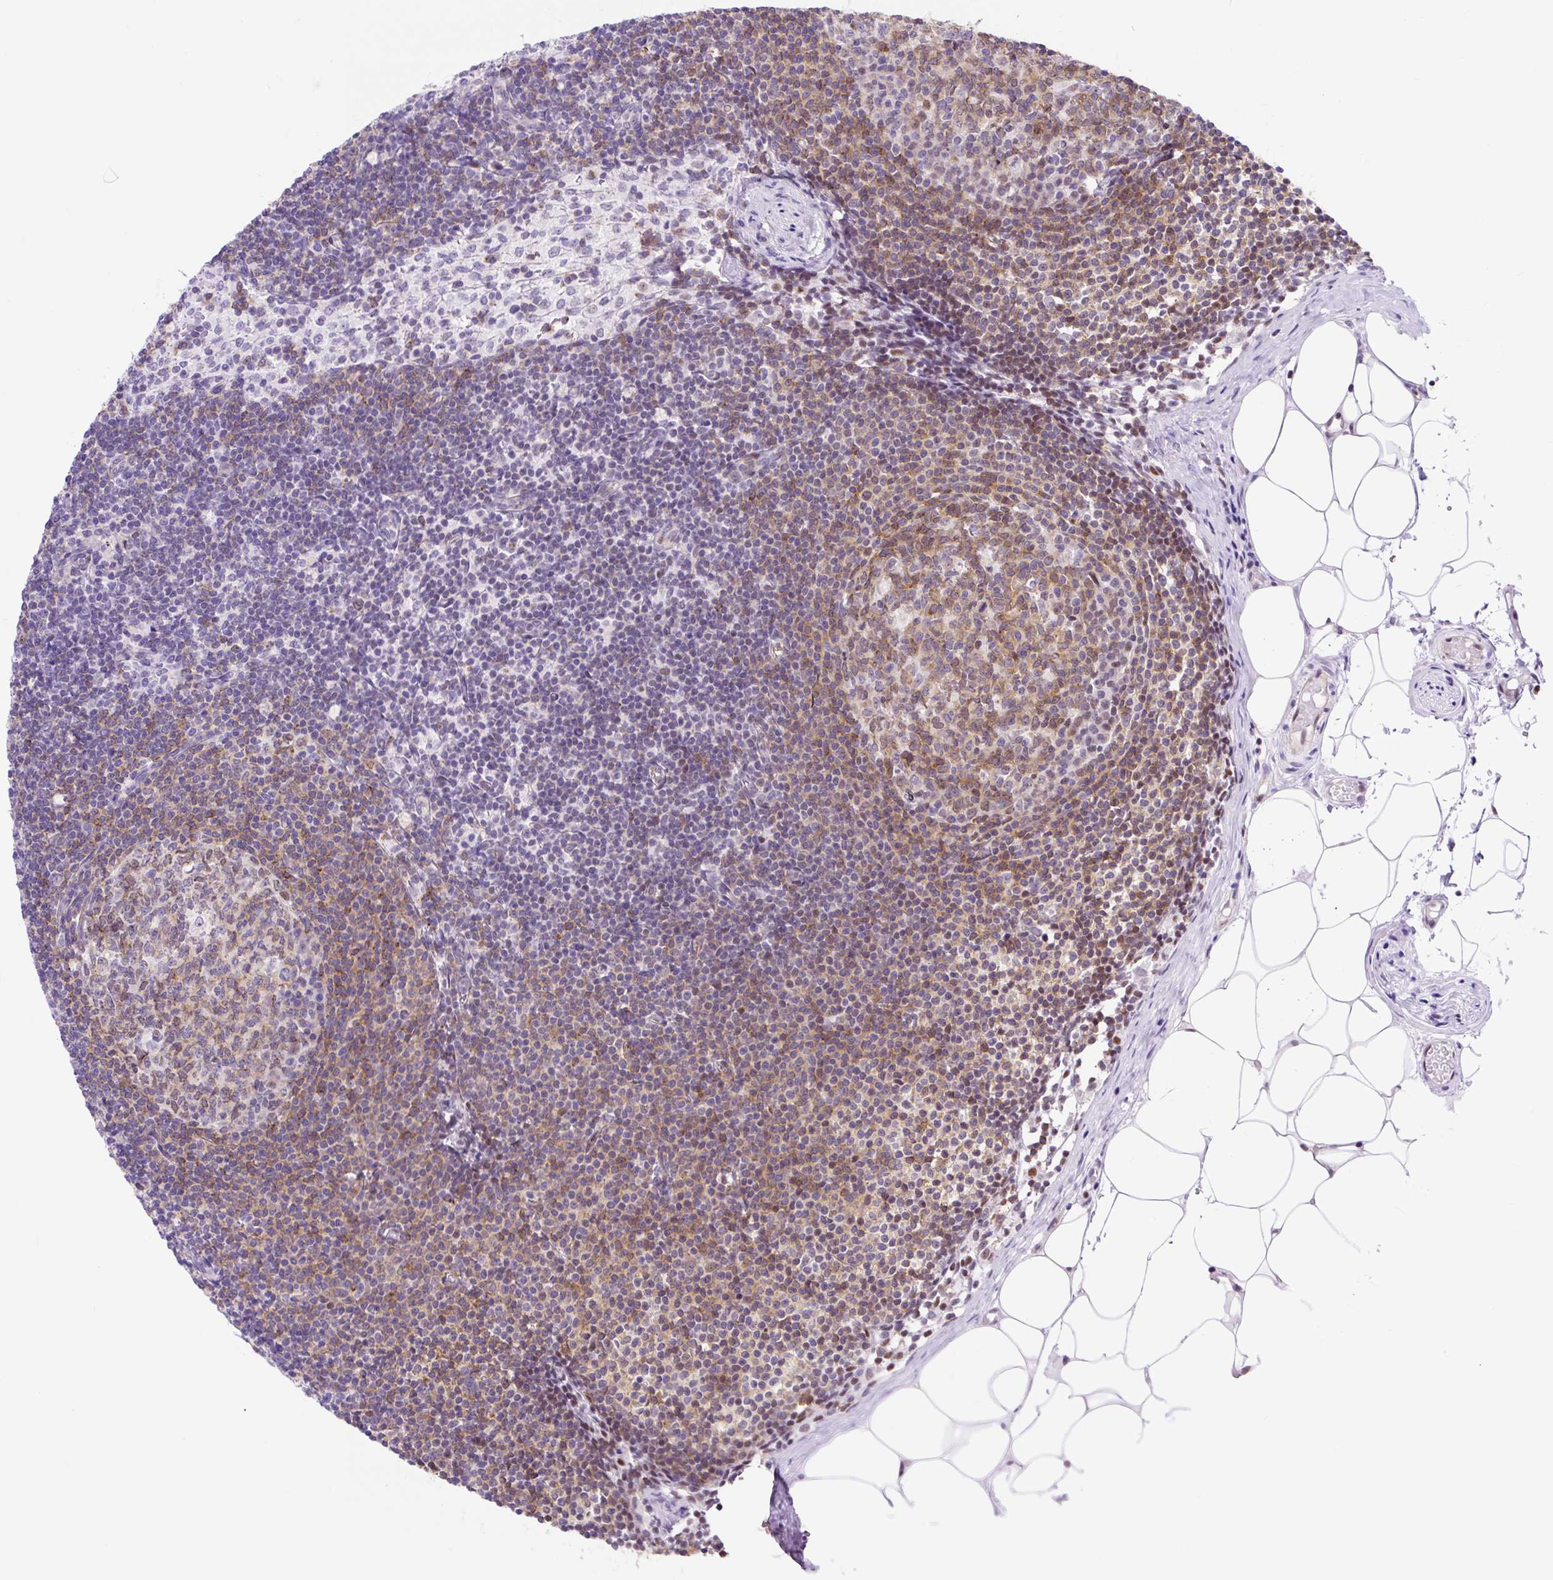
{"staining": {"intensity": "strong", "quantity": "25%-75%", "location": "cytoplasmic/membranous"}, "tissue": "lymph node", "cell_type": "Germinal center cells", "image_type": "normal", "snomed": [{"axis": "morphology", "description": "Normal tissue, NOS"}, {"axis": "topography", "description": "Lymph node"}], "caption": "About 25%-75% of germinal center cells in normal lymph node exhibit strong cytoplasmic/membranous protein positivity as visualized by brown immunohistochemical staining.", "gene": "HIP1R", "patient": {"sex": "male", "age": 49}}